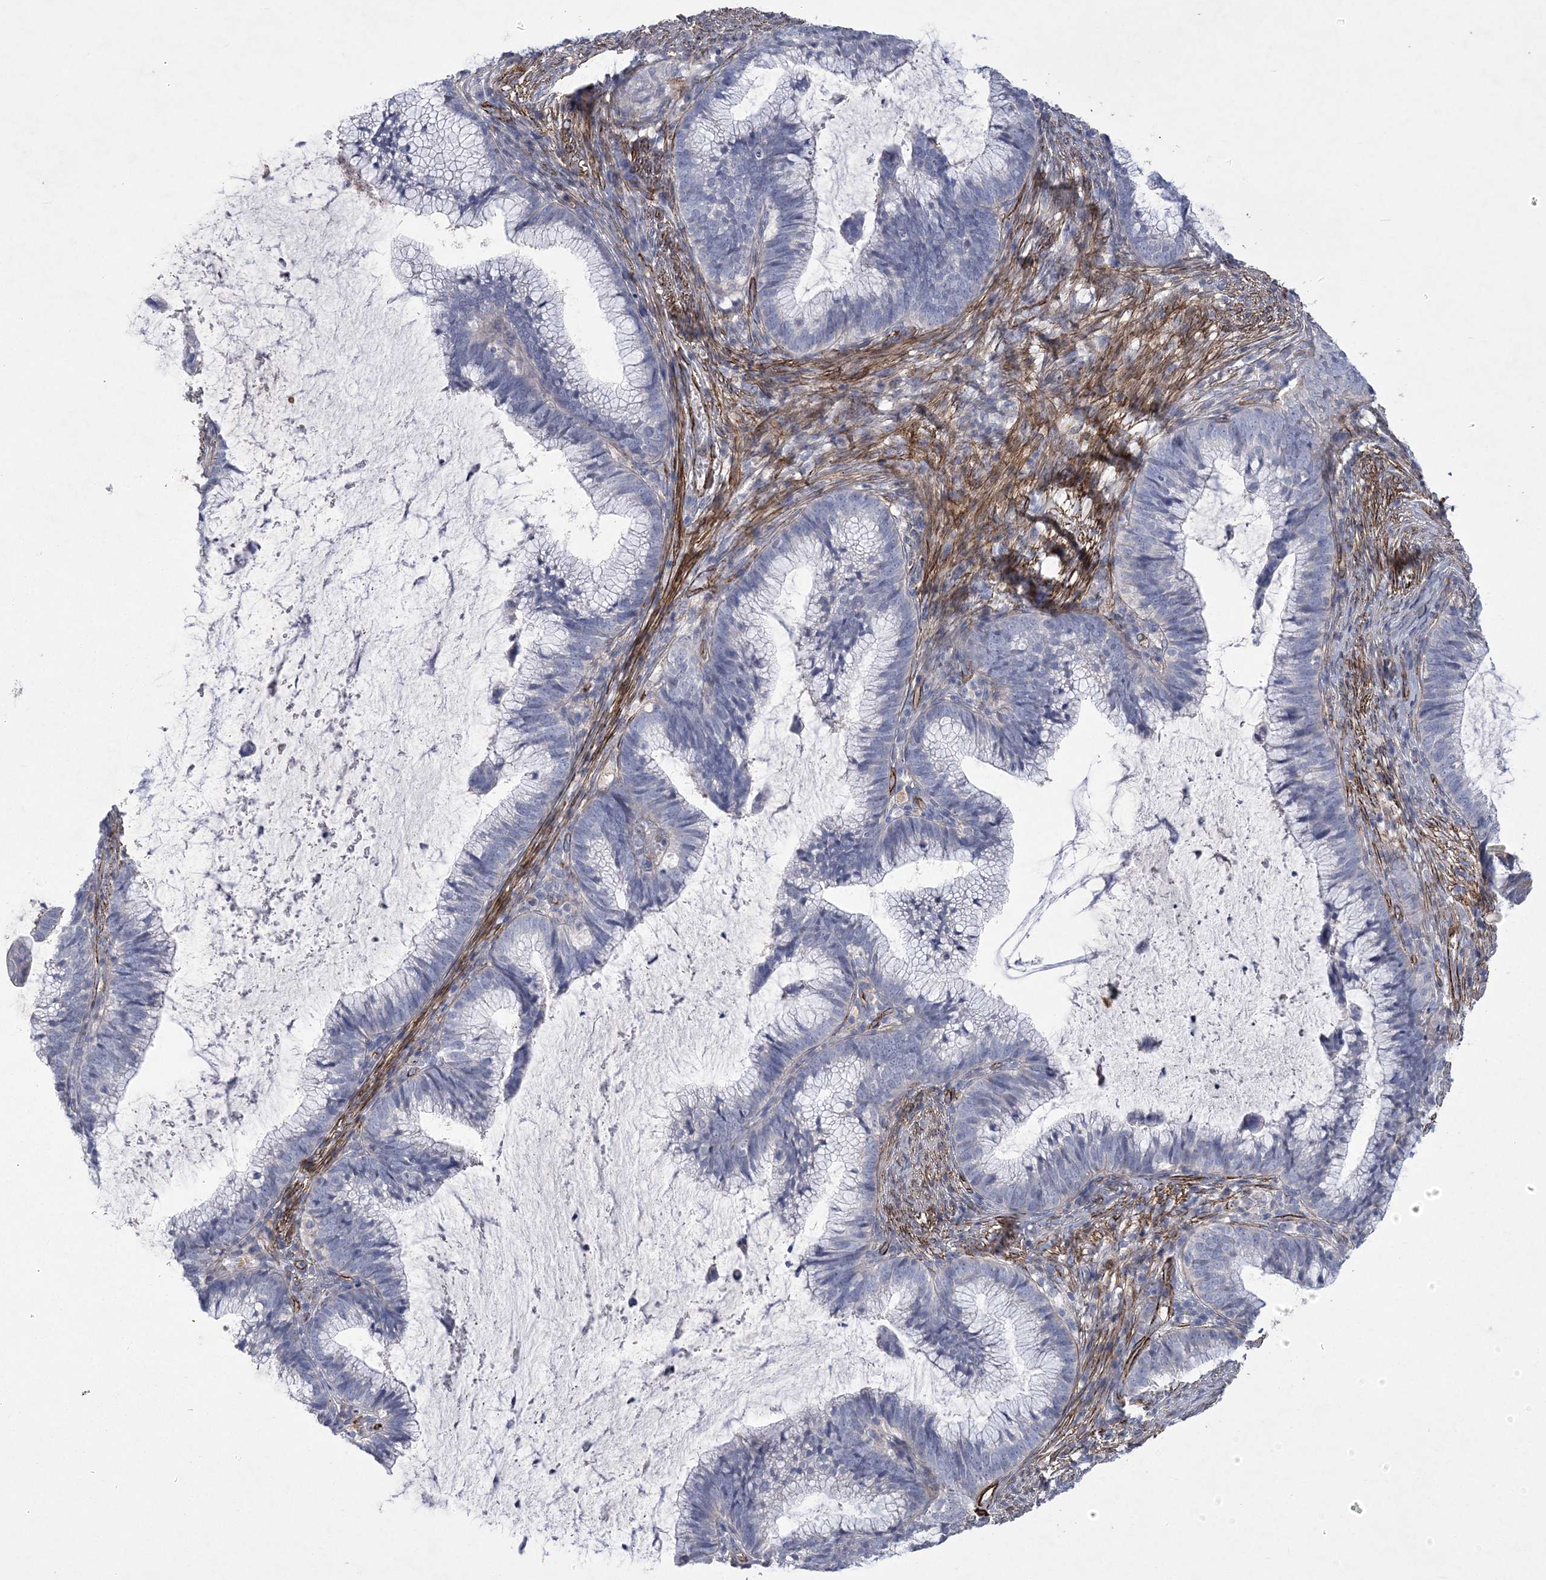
{"staining": {"intensity": "negative", "quantity": "none", "location": "none"}, "tissue": "cervical cancer", "cell_type": "Tumor cells", "image_type": "cancer", "snomed": [{"axis": "morphology", "description": "Adenocarcinoma, NOS"}, {"axis": "topography", "description": "Cervix"}], "caption": "Immunohistochemistry (IHC) image of neoplastic tissue: human cervical cancer (adenocarcinoma) stained with DAB (3,3'-diaminobenzidine) exhibits no significant protein expression in tumor cells.", "gene": "ARSJ", "patient": {"sex": "female", "age": 36}}